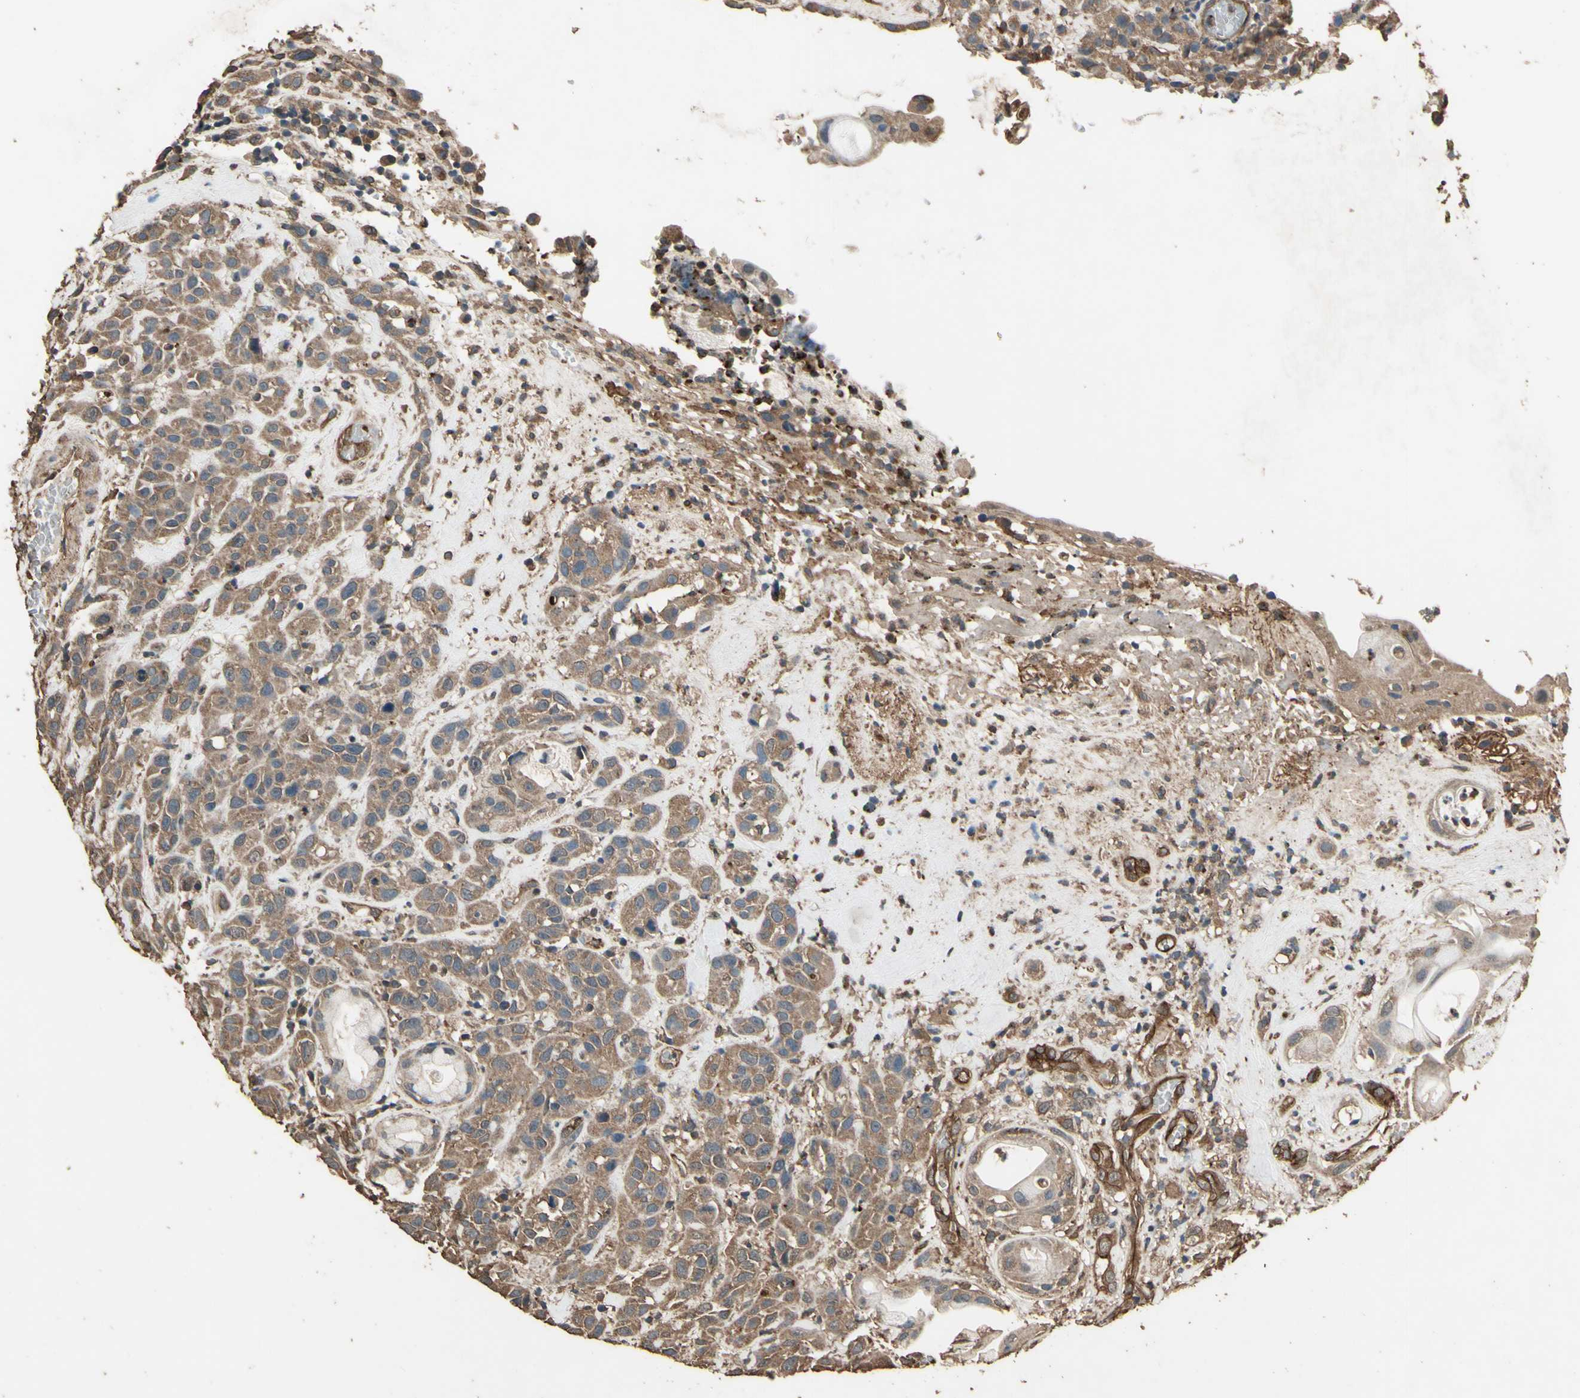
{"staining": {"intensity": "moderate", "quantity": ">75%", "location": "cytoplasmic/membranous"}, "tissue": "head and neck cancer", "cell_type": "Tumor cells", "image_type": "cancer", "snomed": [{"axis": "morphology", "description": "Squamous cell carcinoma, NOS"}, {"axis": "topography", "description": "Head-Neck"}], "caption": "A high-resolution photomicrograph shows IHC staining of head and neck cancer (squamous cell carcinoma), which shows moderate cytoplasmic/membranous expression in about >75% of tumor cells. (DAB IHC with brightfield microscopy, high magnification).", "gene": "TSPO", "patient": {"sex": "male", "age": 62}}